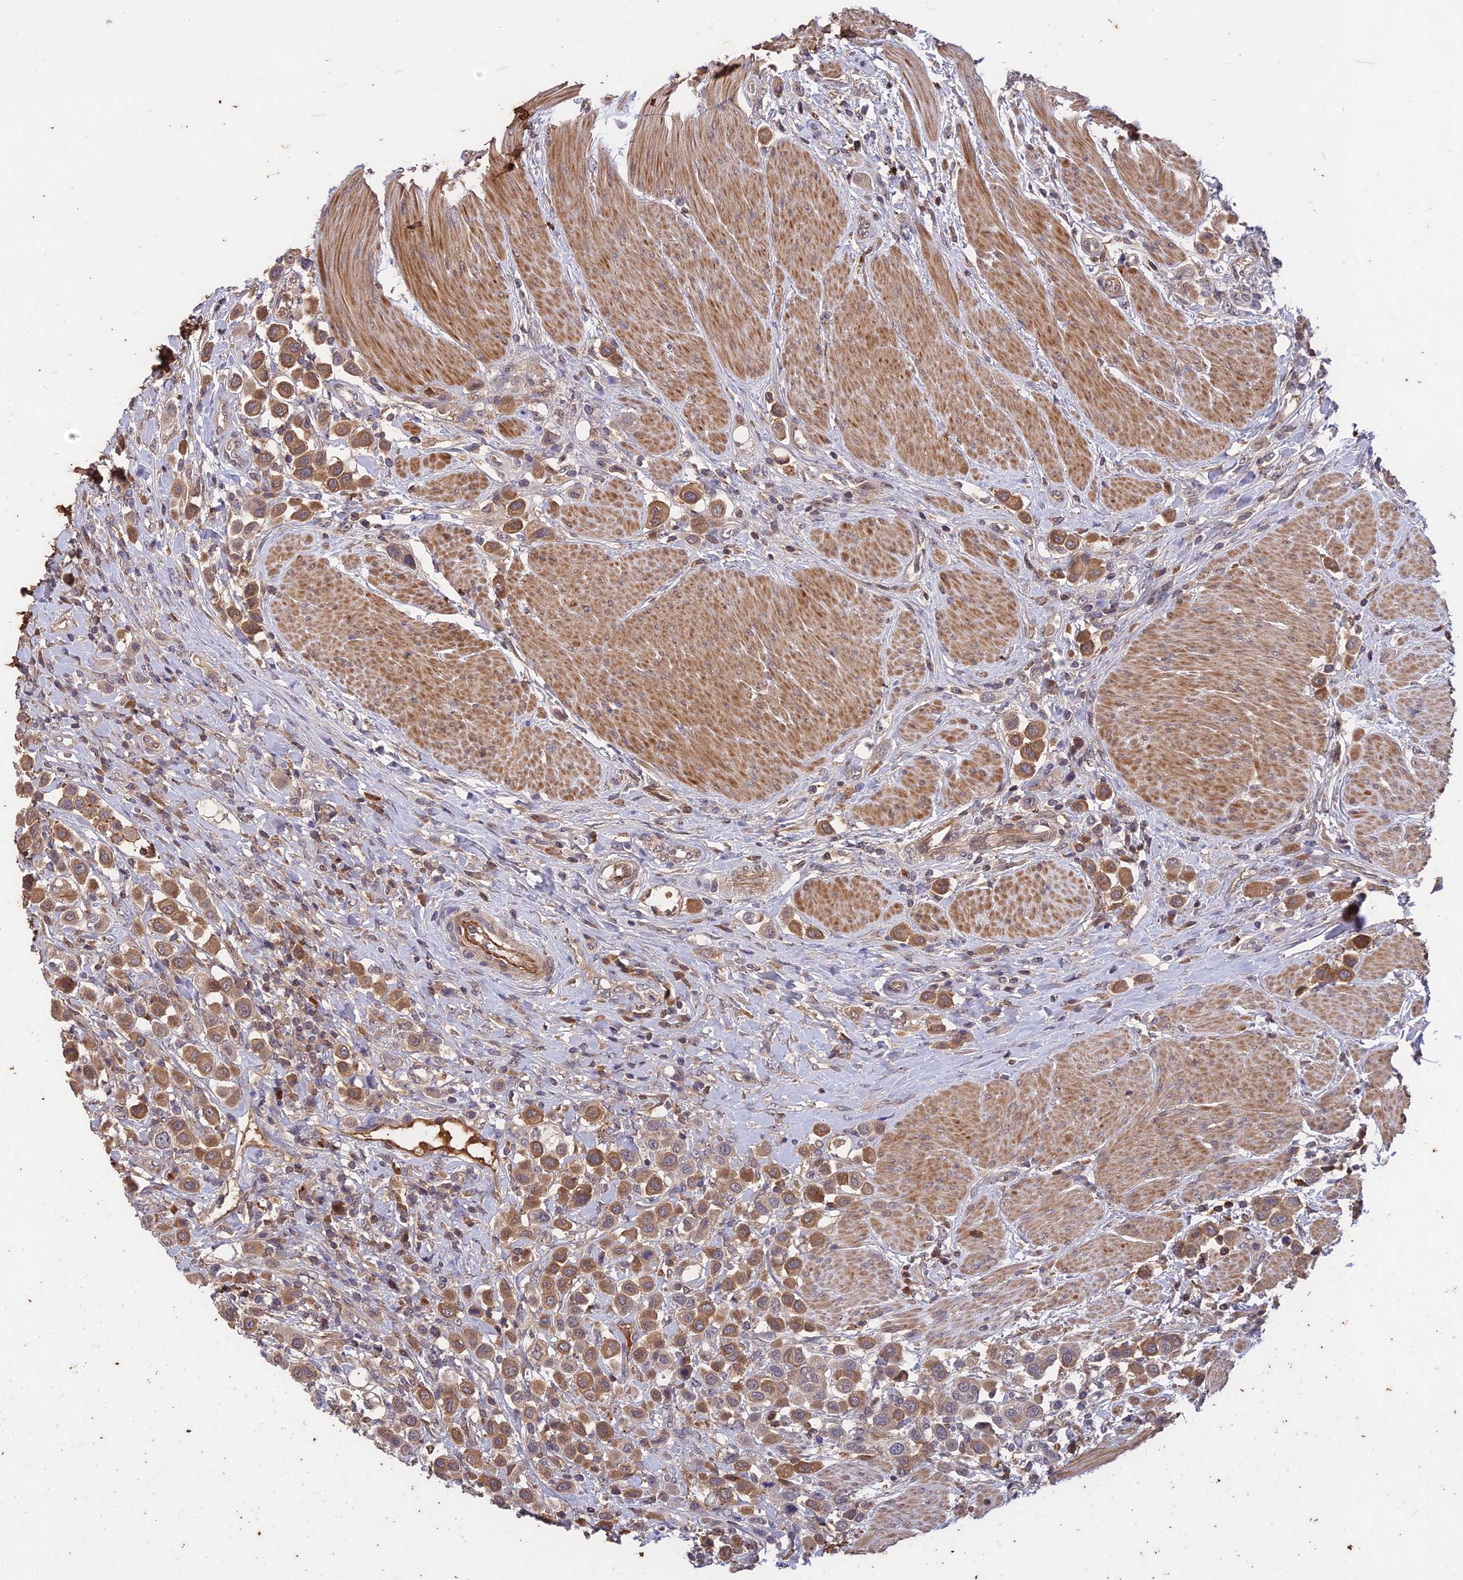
{"staining": {"intensity": "moderate", "quantity": ">75%", "location": "cytoplasmic/membranous"}, "tissue": "urothelial cancer", "cell_type": "Tumor cells", "image_type": "cancer", "snomed": [{"axis": "morphology", "description": "Urothelial carcinoma, High grade"}, {"axis": "topography", "description": "Urinary bladder"}], "caption": "Immunohistochemical staining of urothelial cancer shows moderate cytoplasmic/membranous protein staining in approximately >75% of tumor cells. The protein of interest is stained brown, and the nuclei are stained in blue (DAB (3,3'-diaminobenzidine) IHC with brightfield microscopy, high magnification).", "gene": "ADO", "patient": {"sex": "male", "age": 50}}